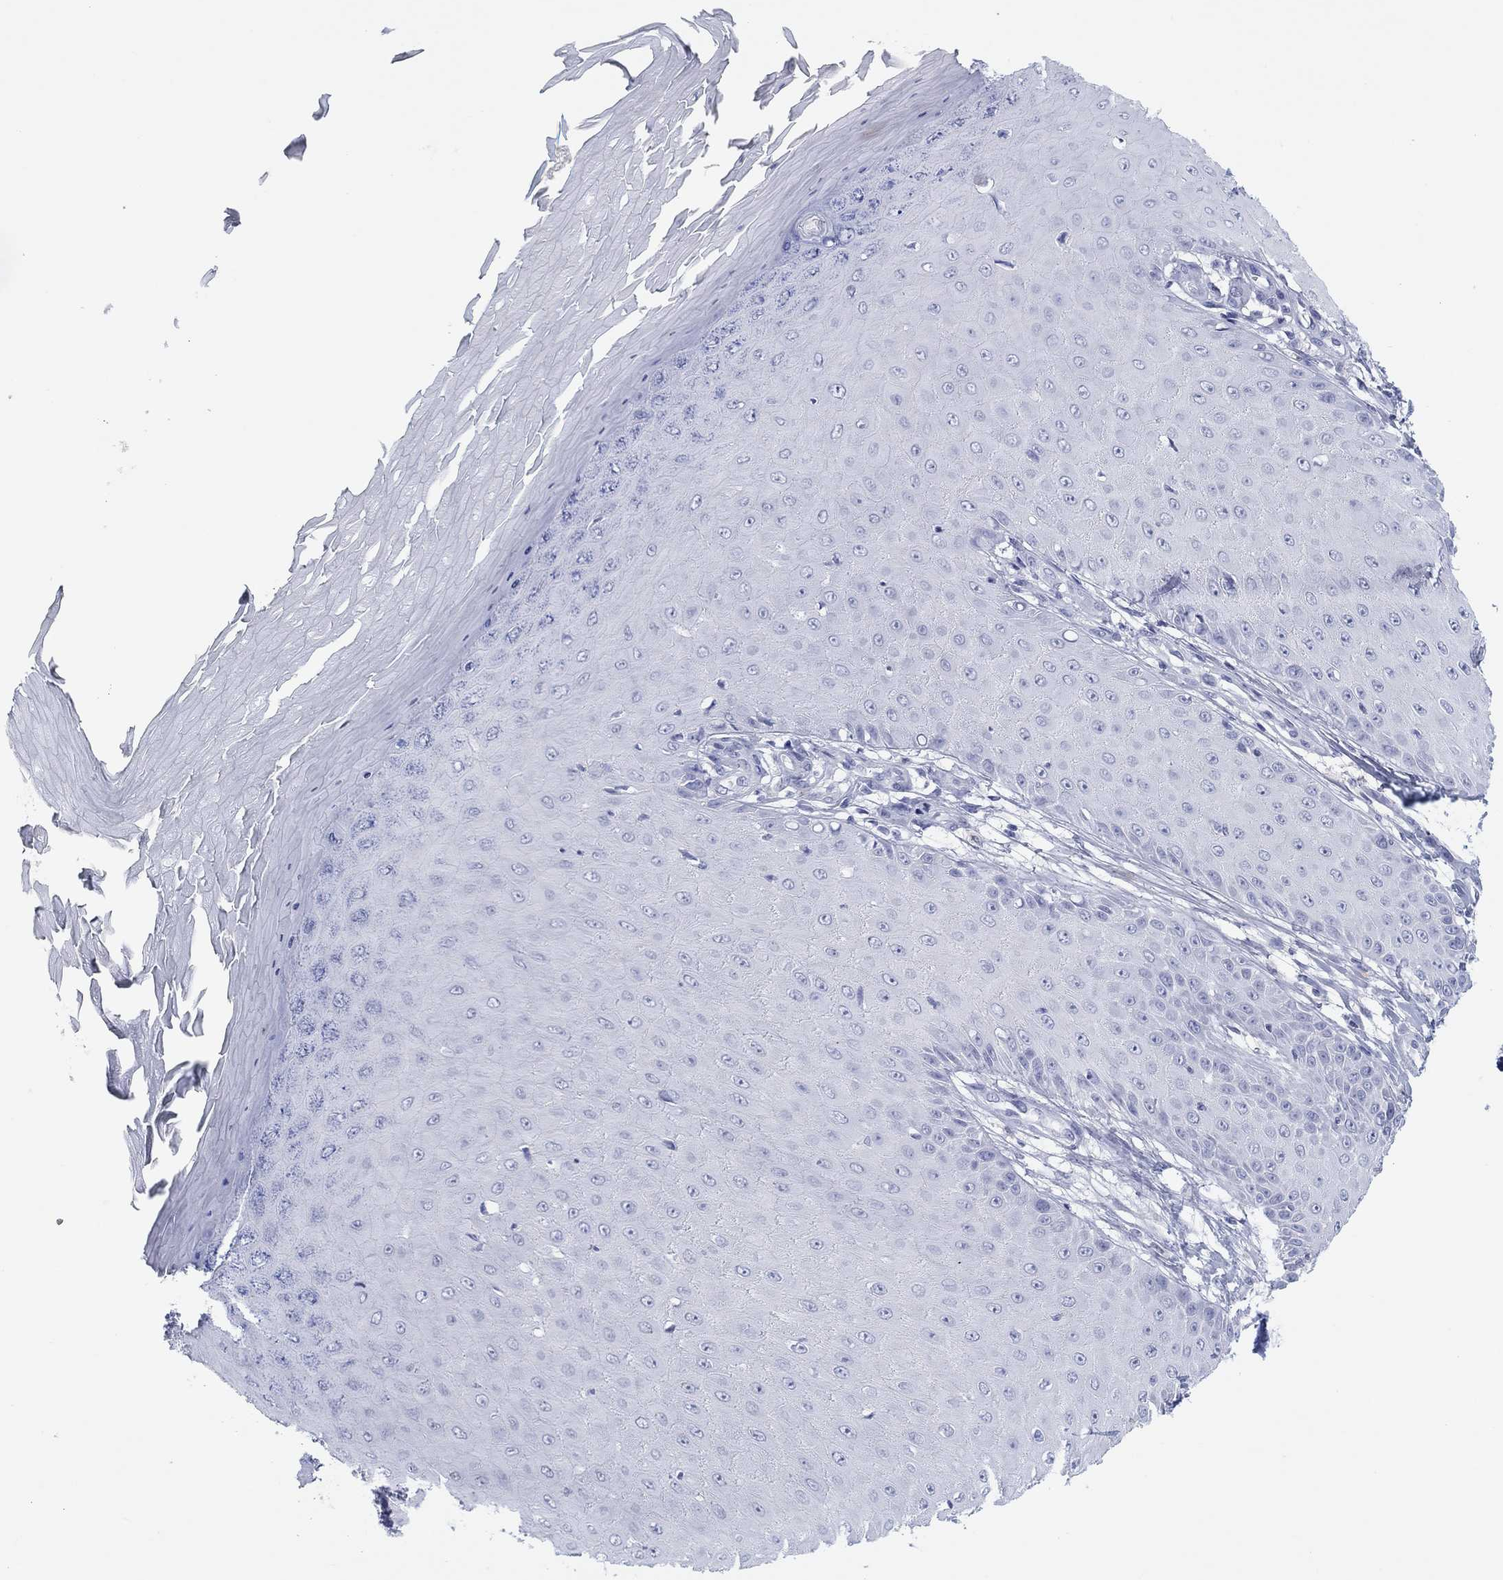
{"staining": {"intensity": "negative", "quantity": "none", "location": "none"}, "tissue": "skin cancer", "cell_type": "Tumor cells", "image_type": "cancer", "snomed": [{"axis": "morphology", "description": "Inflammation, NOS"}, {"axis": "morphology", "description": "Squamous cell carcinoma, NOS"}, {"axis": "topography", "description": "Skin"}], "caption": "Photomicrograph shows no protein expression in tumor cells of skin cancer tissue.", "gene": "CPNE6", "patient": {"sex": "male", "age": 70}}